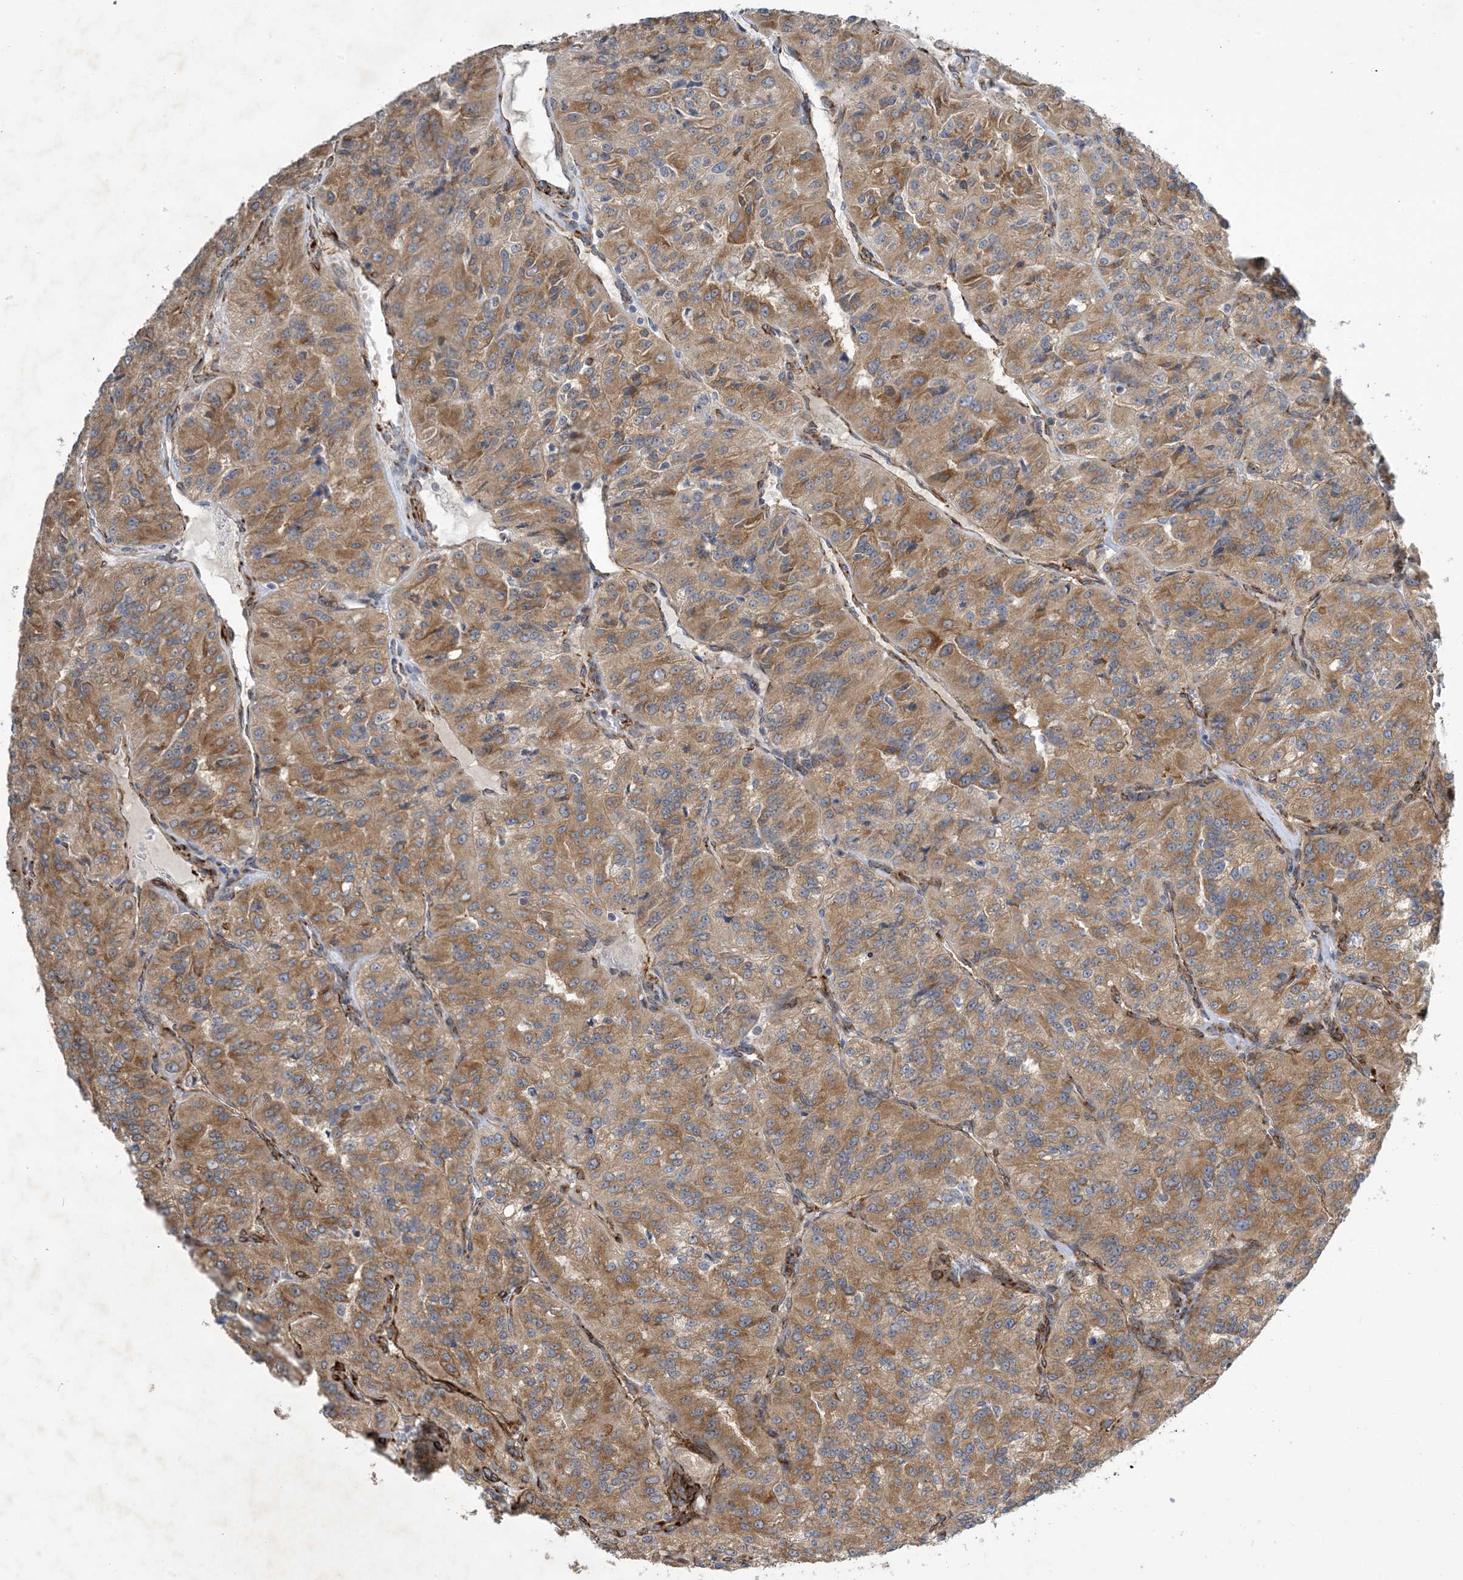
{"staining": {"intensity": "moderate", "quantity": ">75%", "location": "cytoplasmic/membranous"}, "tissue": "renal cancer", "cell_type": "Tumor cells", "image_type": "cancer", "snomed": [{"axis": "morphology", "description": "Adenocarcinoma, NOS"}, {"axis": "topography", "description": "Kidney"}], "caption": "Protein staining of renal cancer tissue demonstrates moderate cytoplasmic/membranous staining in about >75% of tumor cells.", "gene": "ZBTB45", "patient": {"sex": "female", "age": 63}}